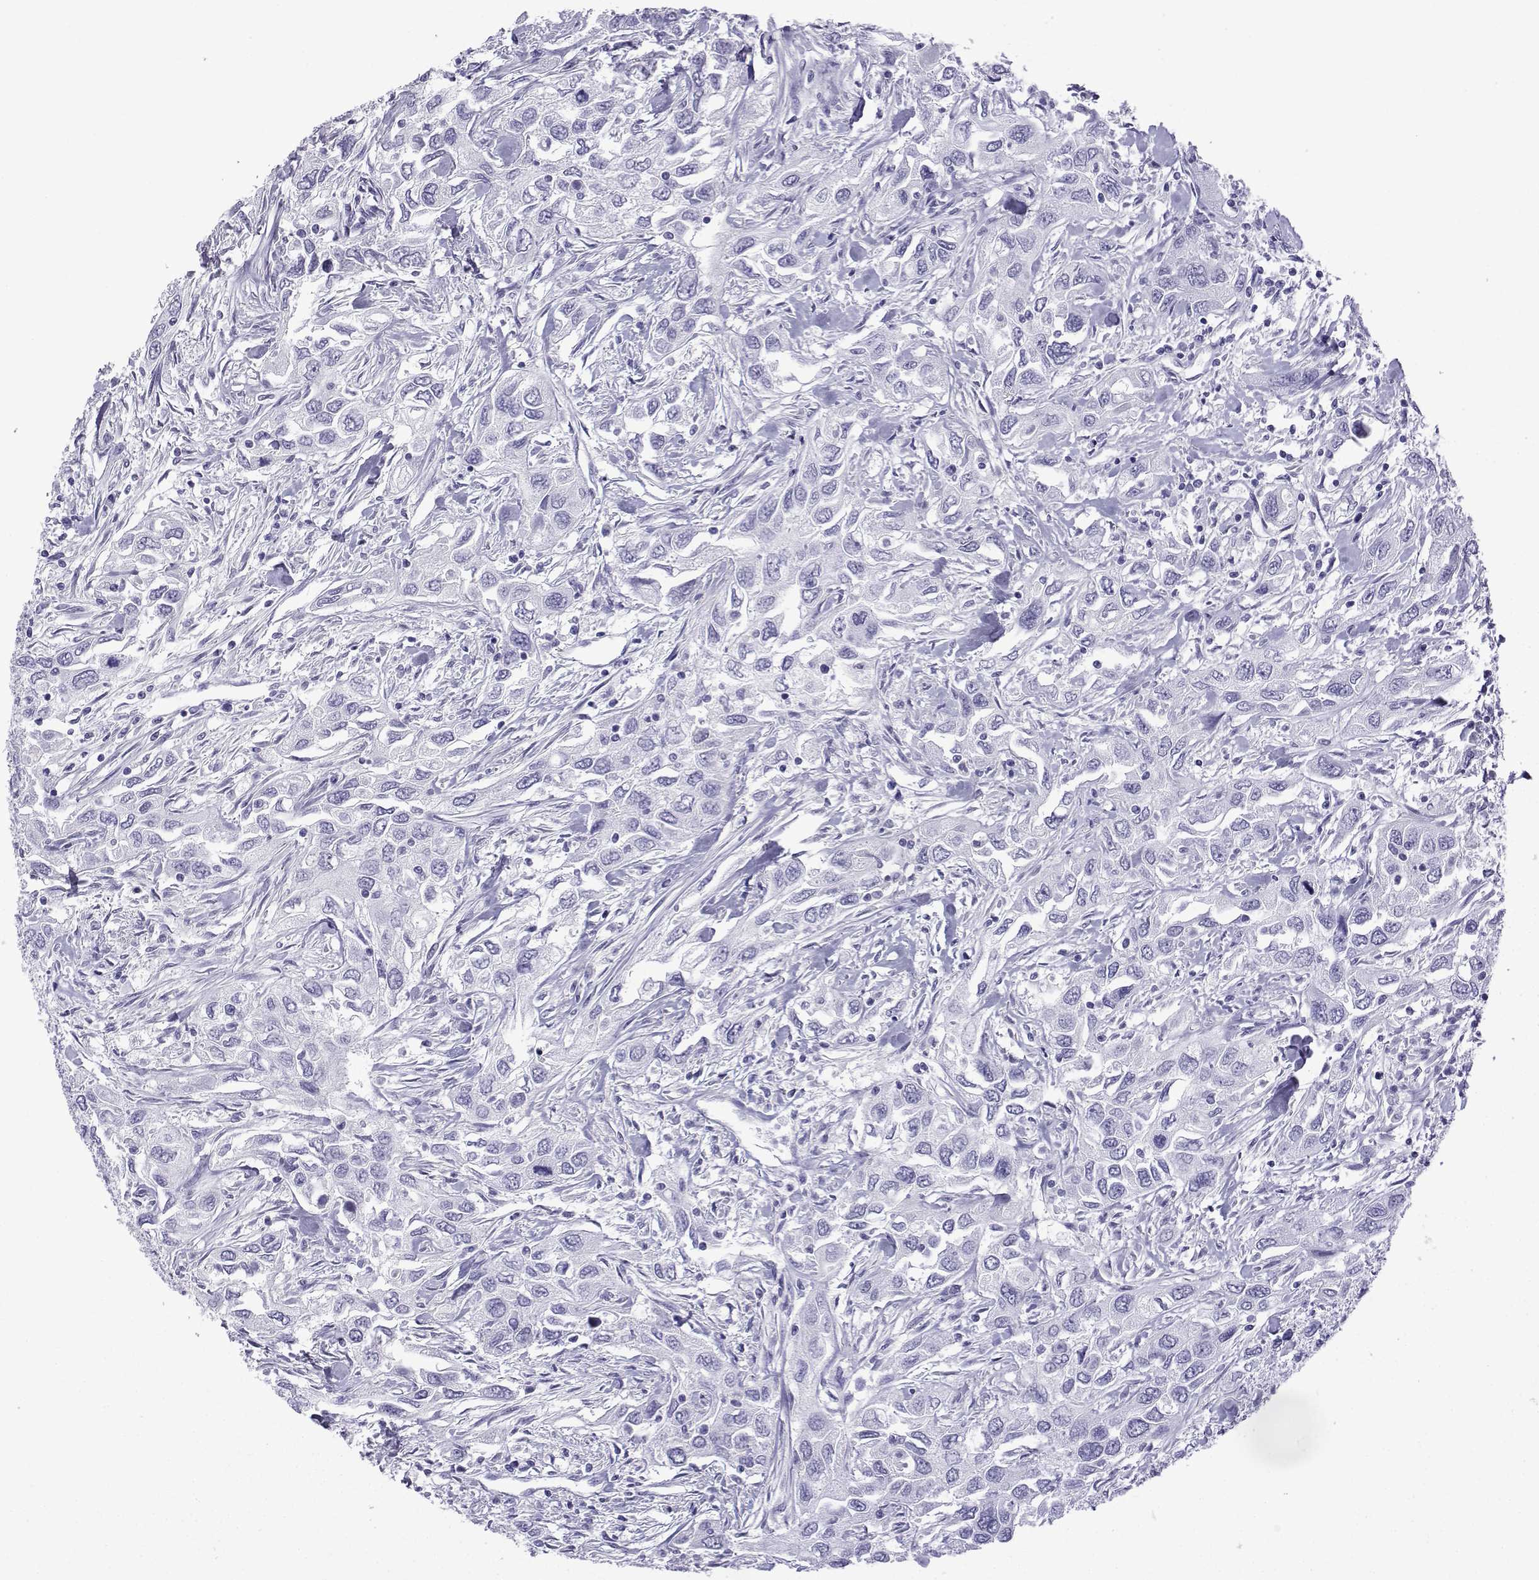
{"staining": {"intensity": "negative", "quantity": "none", "location": "none"}, "tissue": "urothelial cancer", "cell_type": "Tumor cells", "image_type": "cancer", "snomed": [{"axis": "morphology", "description": "Urothelial carcinoma, High grade"}, {"axis": "topography", "description": "Urinary bladder"}], "caption": "Immunohistochemistry (IHC) micrograph of urothelial carcinoma (high-grade) stained for a protein (brown), which displays no expression in tumor cells. (Immunohistochemistry, brightfield microscopy, high magnification).", "gene": "TRIM46", "patient": {"sex": "male", "age": 76}}